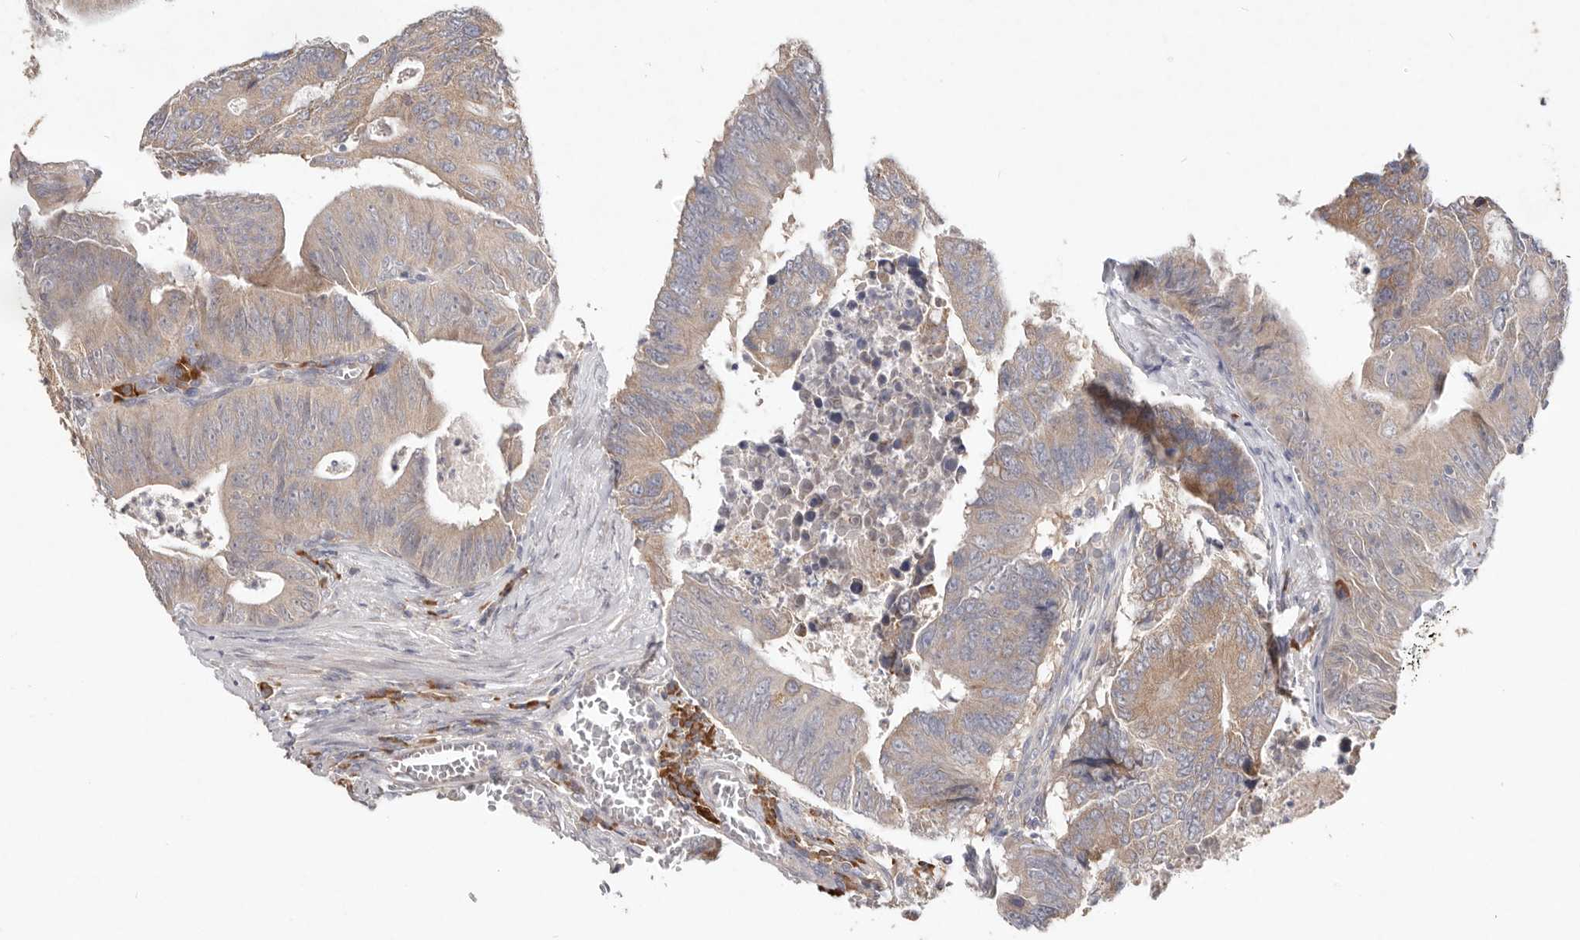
{"staining": {"intensity": "weak", "quantity": ">75%", "location": "cytoplasmic/membranous"}, "tissue": "colorectal cancer", "cell_type": "Tumor cells", "image_type": "cancer", "snomed": [{"axis": "morphology", "description": "Adenocarcinoma, NOS"}, {"axis": "topography", "description": "Colon"}], "caption": "Immunohistochemistry (IHC) (DAB) staining of human colorectal cancer (adenocarcinoma) shows weak cytoplasmic/membranous protein positivity in approximately >75% of tumor cells.", "gene": "WDR77", "patient": {"sex": "male", "age": 87}}